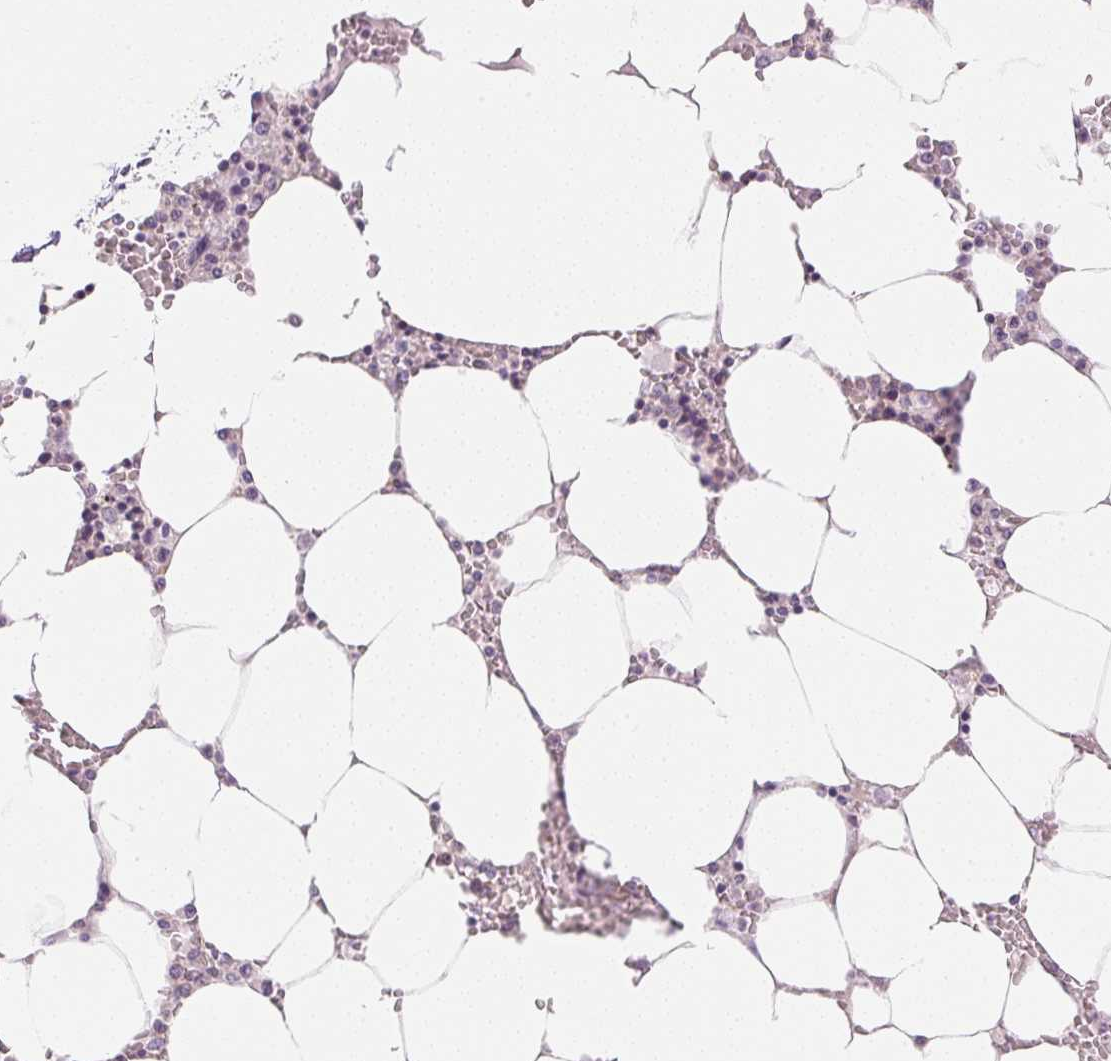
{"staining": {"intensity": "negative", "quantity": "none", "location": "none"}, "tissue": "bone marrow", "cell_type": "Hematopoietic cells", "image_type": "normal", "snomed": [{"axis": "morphology", "description": "Normal tissue, NOS"}, {"axis": "topography", "description": "Bone marrow"}], "caption": "High magnification brightfield microscopy of unremarkable bone marrow stained with DAB (brown) and counterstained with hematoxylin (blue): hematopoietic cells show no significant positivity. The staining is performed using DAB (3,3'-diaminobenzidine) brown chromogen with nuclei counter-stained in using hematoxylin.", "gene": "SMTN", "patient": {"sex": "male", "age": 64}}